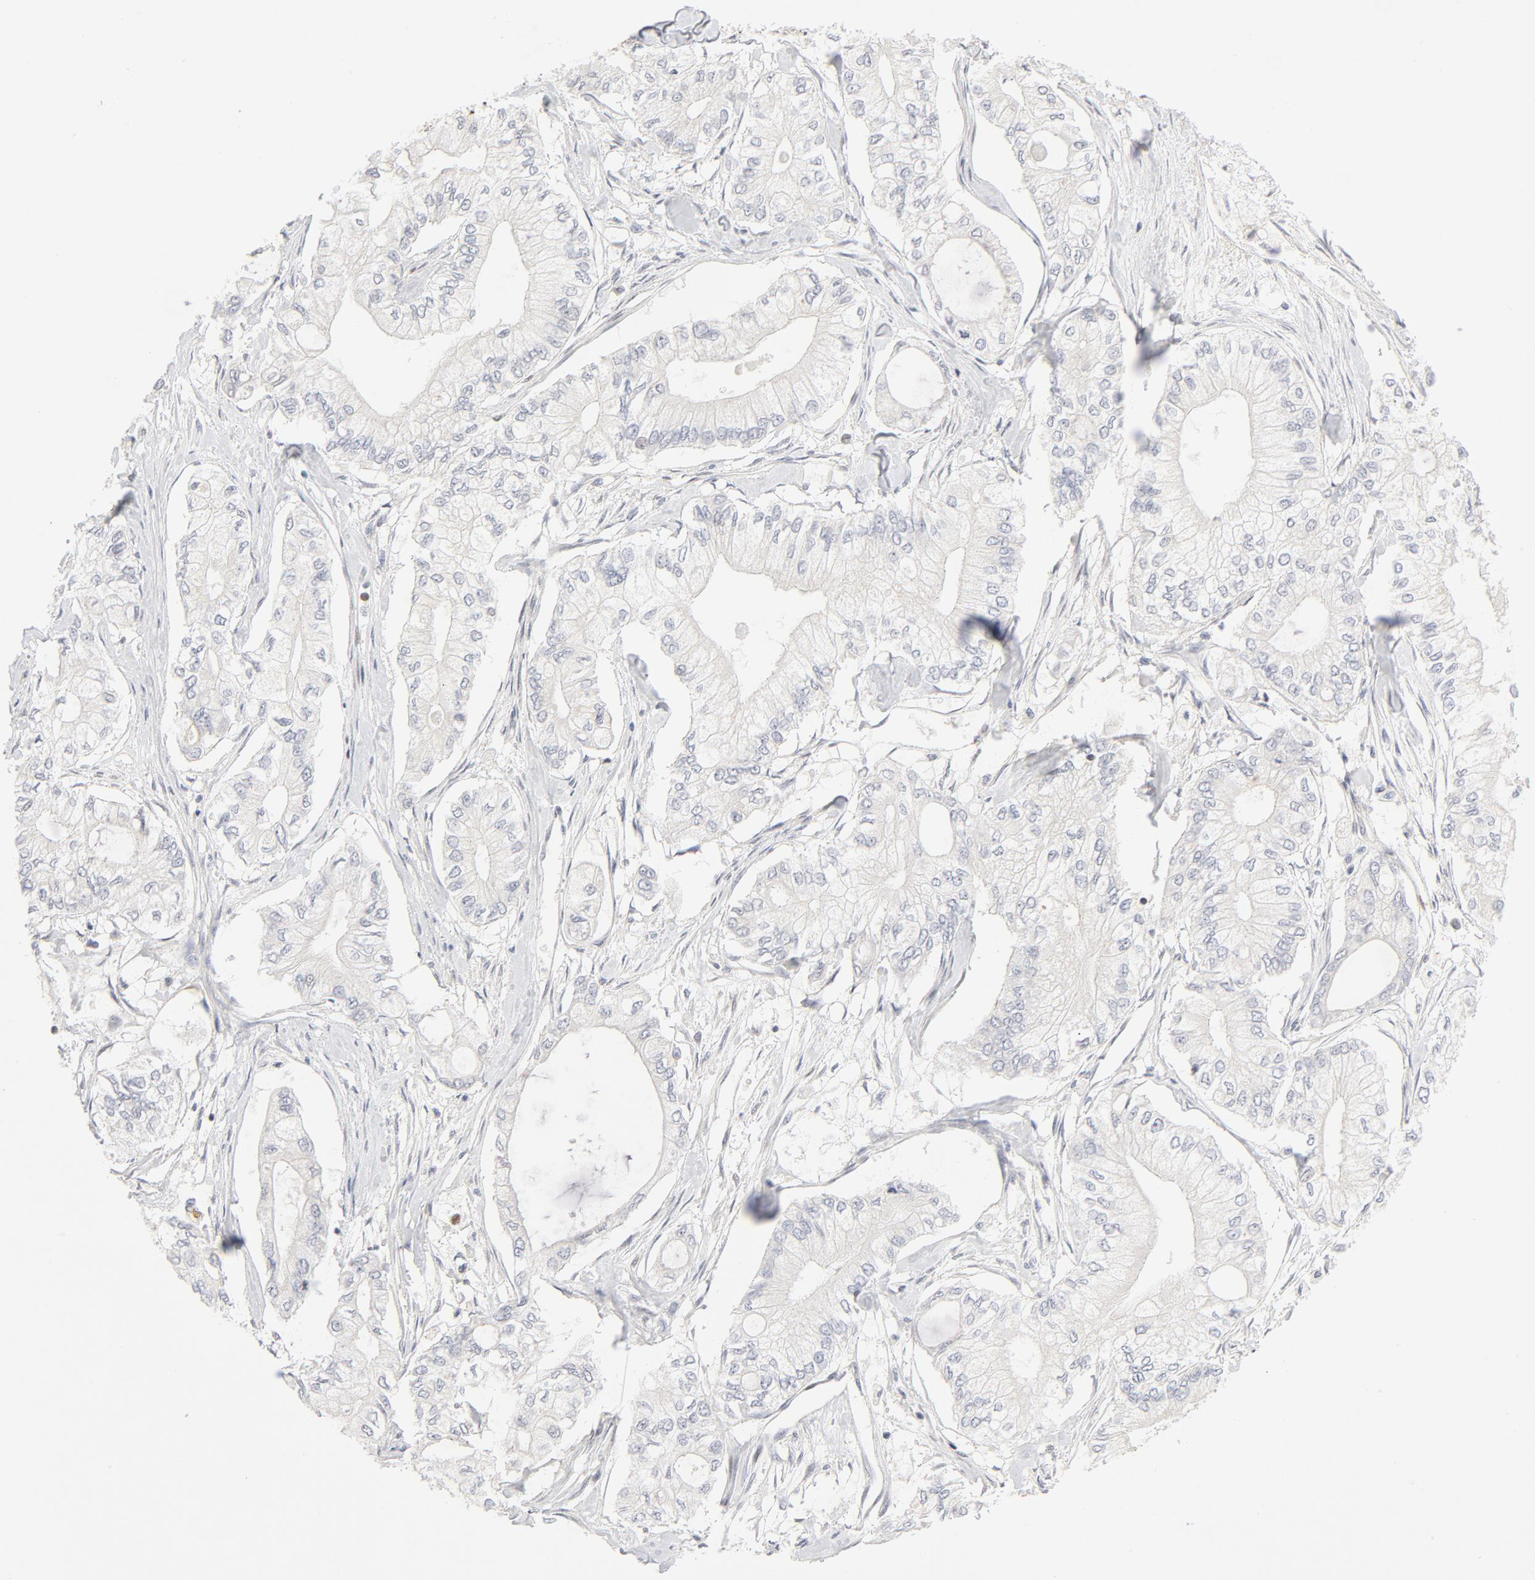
{"staining": {"intensity": "negative", "quantity": "none", "location": "none"}, "tissue": "pancreatic cancer", "cell_type": "Tumor cells", "image_type": "cancer", "snomed": [{"axis": "morphology", "description": "Adenocarcinoma, NOS"}, {"axis": "topography", "description": "Pancreas"}], "caption": "This image is of pancreatic cancer (adenocarcinoma) stained with IHC to label a protein in brown with the nuclei are counter-stained blue. There is no positivity in tumor cells.", "gene": "MEF2A", "patient": {"sex": "male", "age": 79}}